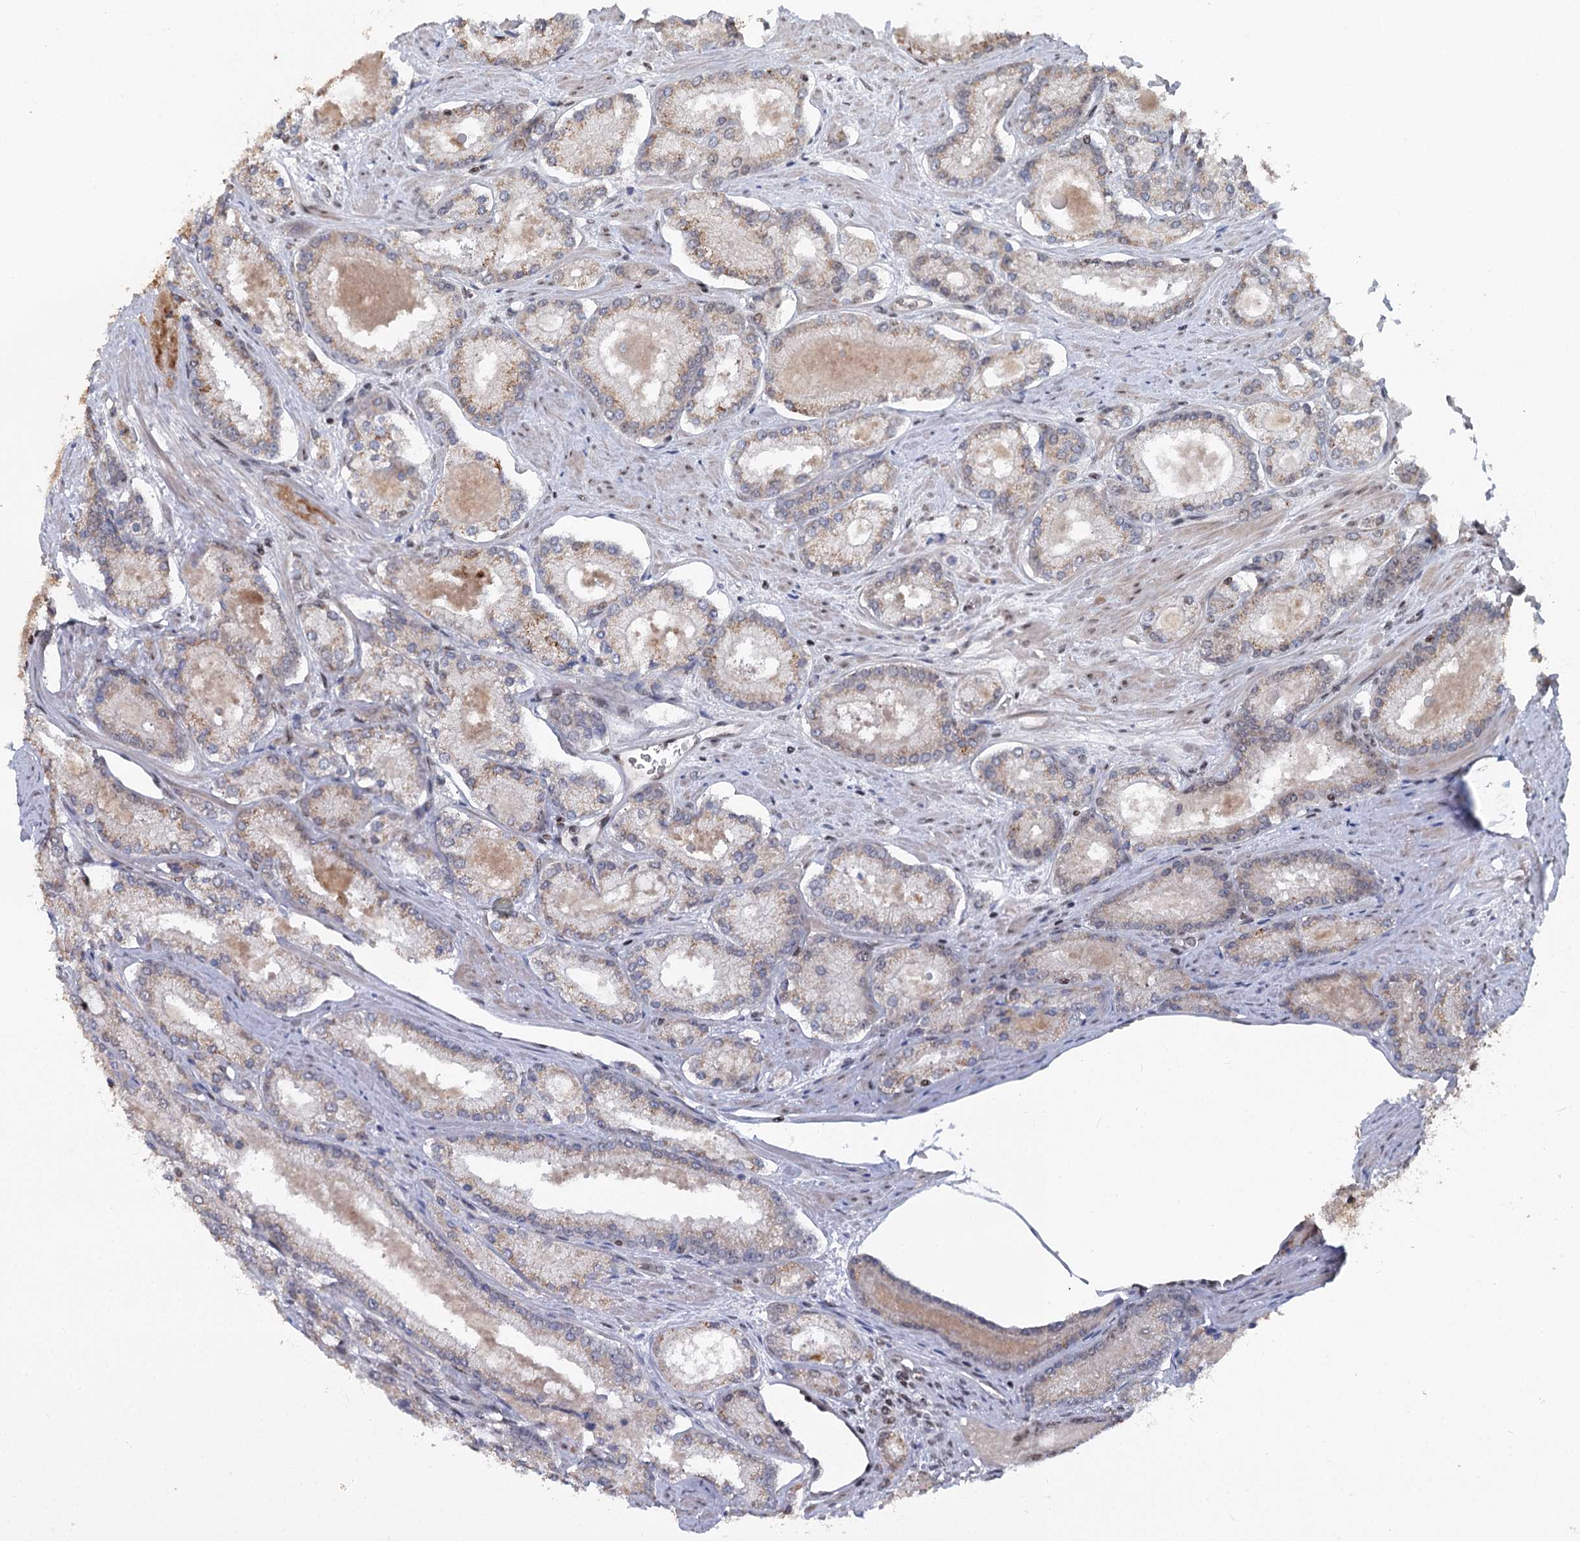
{"staining": {"intensity": "weak", "quantity": ">75%", "location": "cytoplasmic/membranous"}, "tissue": "prostate cancer", "cell_type": "Tumor cells", "image_type": "cancer", "snomed": [{"axis": "morphology", "description": "Adenocarcinoma, Low grade"}, {"axis": "topography", "description": "Prostate"}], "caption": "Brown immunohistochemical staining in prostate cancer (adenocarcinoma (low-grade)) reveals weak cytoplasmic/membranous positivity in about >75% of tumor cells. The protein of interest is shown in brown color, while the nuclei are stained blue.", "gene": "CGGBP1", "patient": {"sex": "male", "age": 74}}